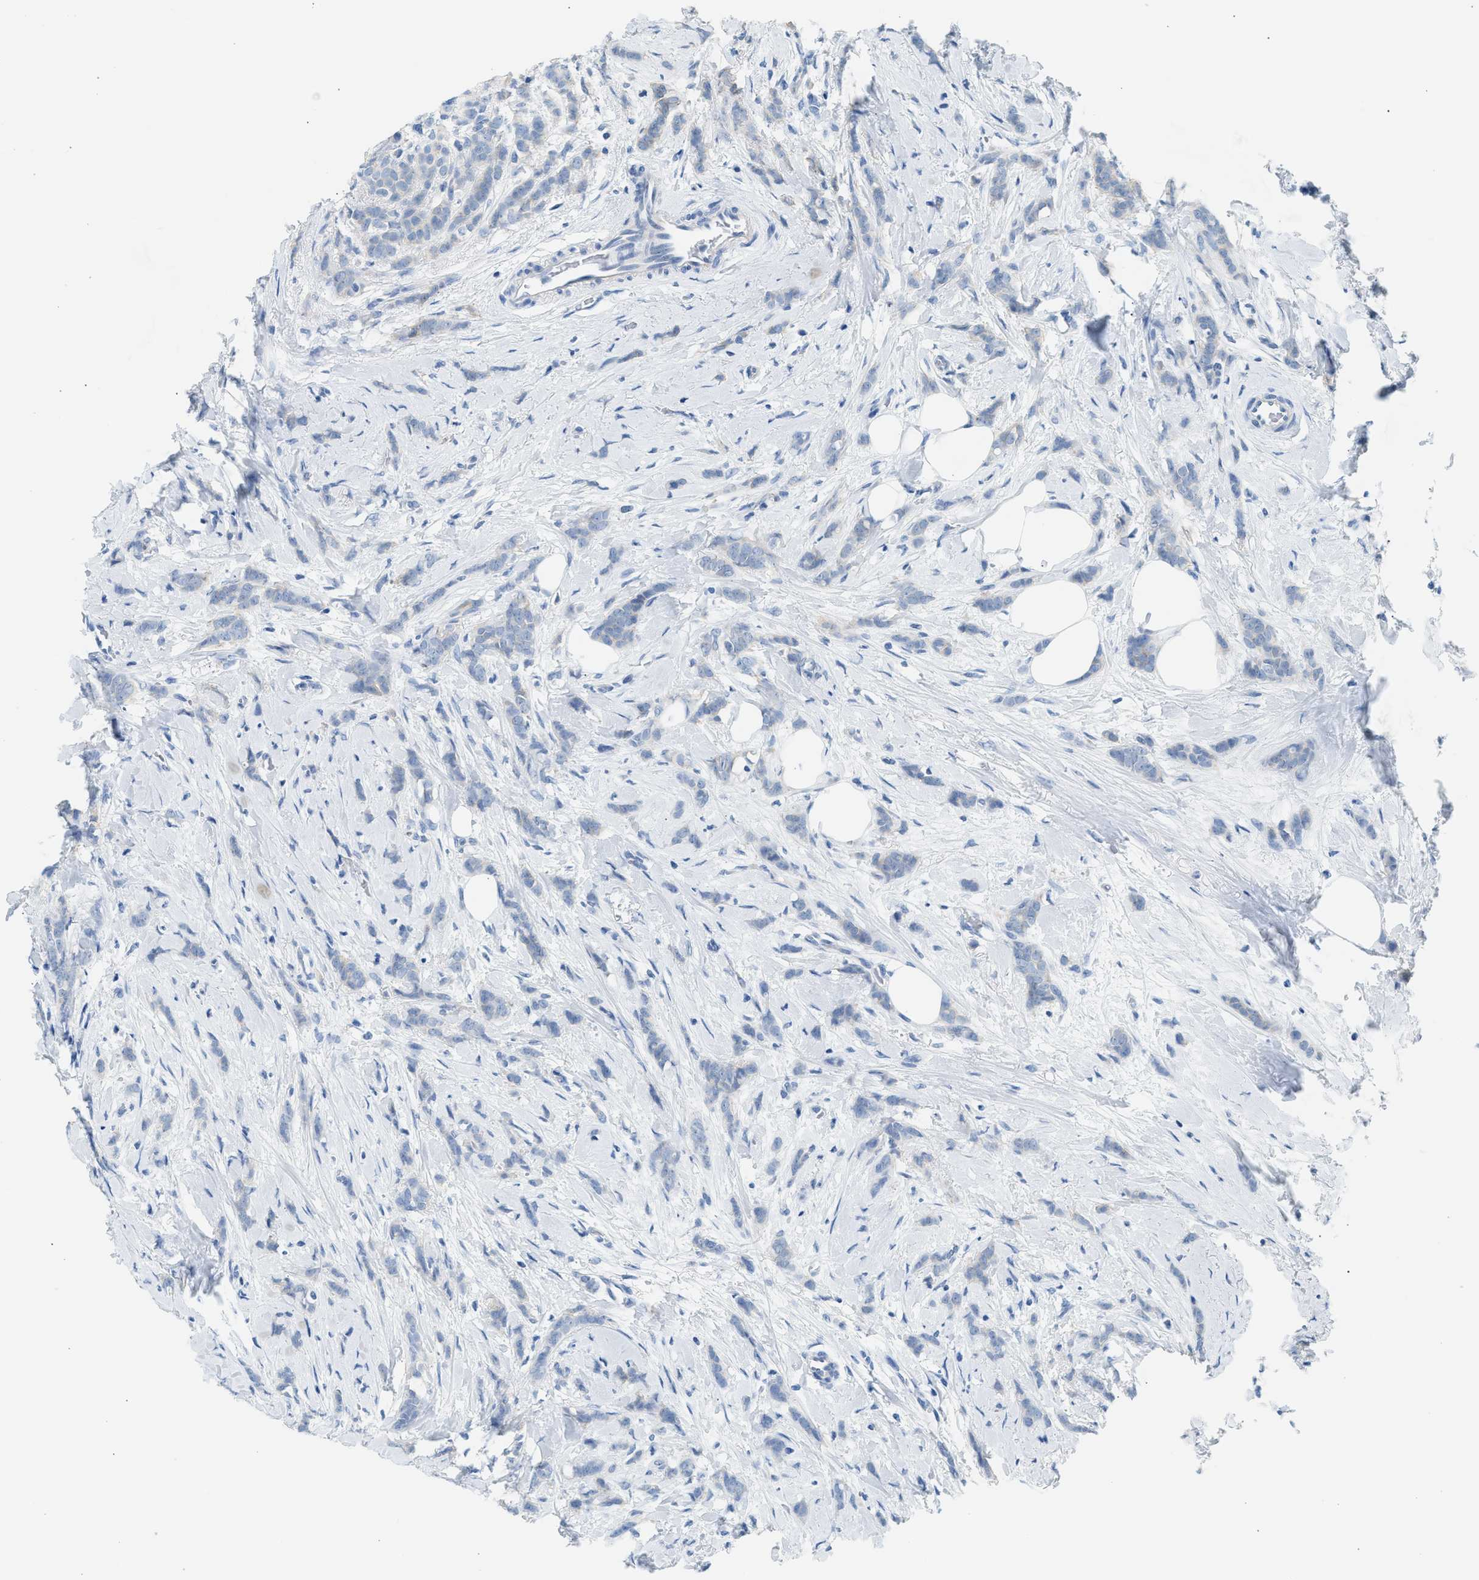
{"staining": {"intensity": "negative", "quantity": "none", "location": "none"}, "tissue": "breast cancer", "cell_type": "Tumor cells", "image_type": "cancer", "snomed": [{"axis": "morphology", "description": "Lobular carcinoma, in situ"}, {"axis": "morphology", "description": "Lobular carcinoma"}, {"axis": "topography", "description": "Breast"}], "caption": "DAB immunohistochemical staining of breast cancer demonstrates no significant positivity in tumor cells. (DAB immunohistochemistry with hematoxylin counter stain).", "gene": "ERBB2", "patient": {"sex": "female", "age": 41}}